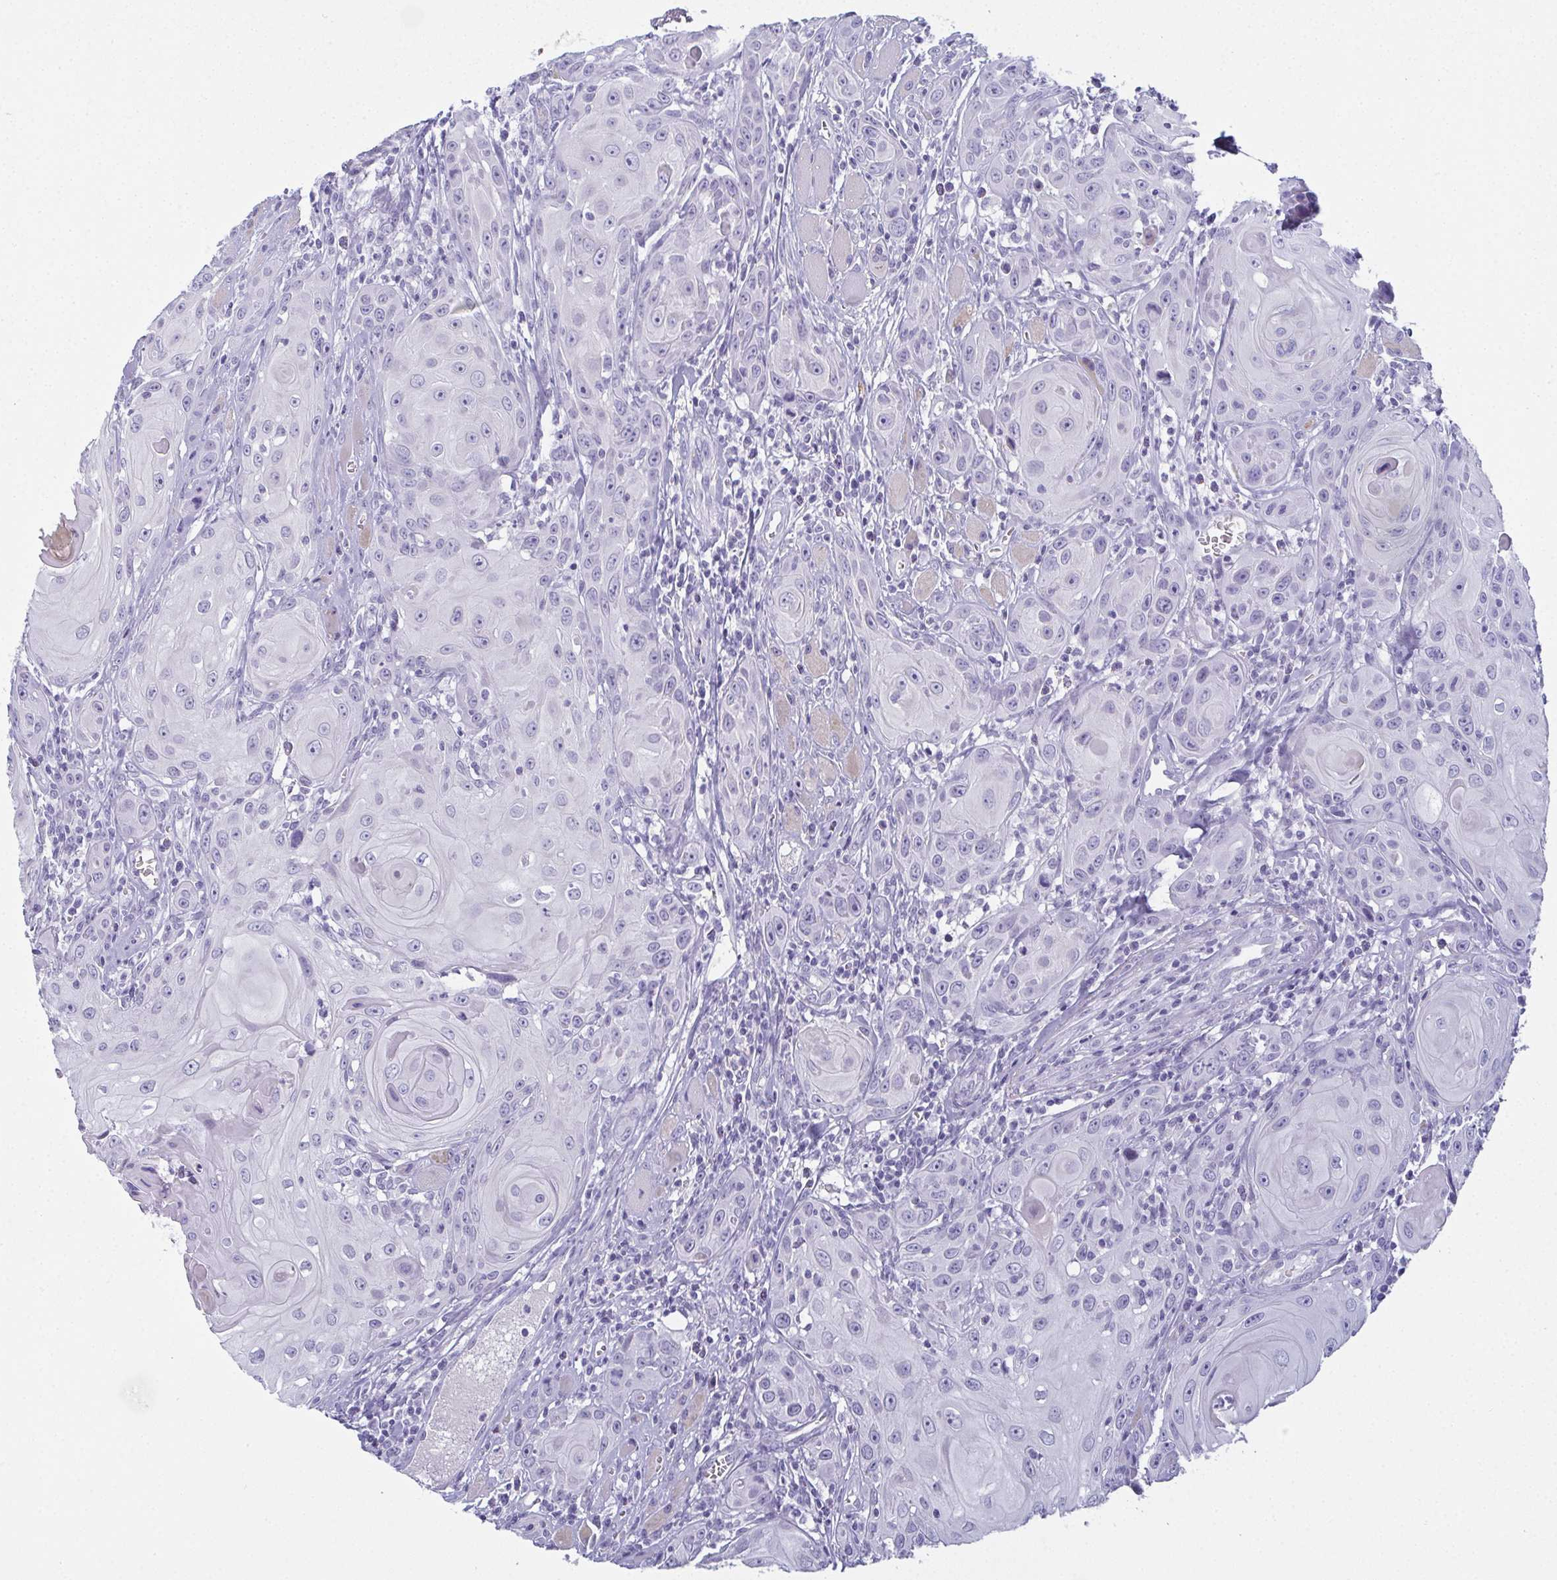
{"staining": {"intensity": "negative", "quantity": "none", "location": "none"}, "tissue": "head and neck cancer", "cell_type": "Tumor cells", "image_type": "cancer", "snomed": [{"axis": "morphology", "description": "Squamous cell carcinoma, NOS"}, {"axis": "topography", "description": "Head-Neck"}], "caption": "Squamous cell carcinoma (head and neck) was stained to show a protein in brown. There is no significant expression in tumor cells. (DAB (3,3'-diaminobenzidine) immunohistochemistry, high magnification).", "gene": "SLC36A2", "patient": {"sex": "female", "age": 80}}